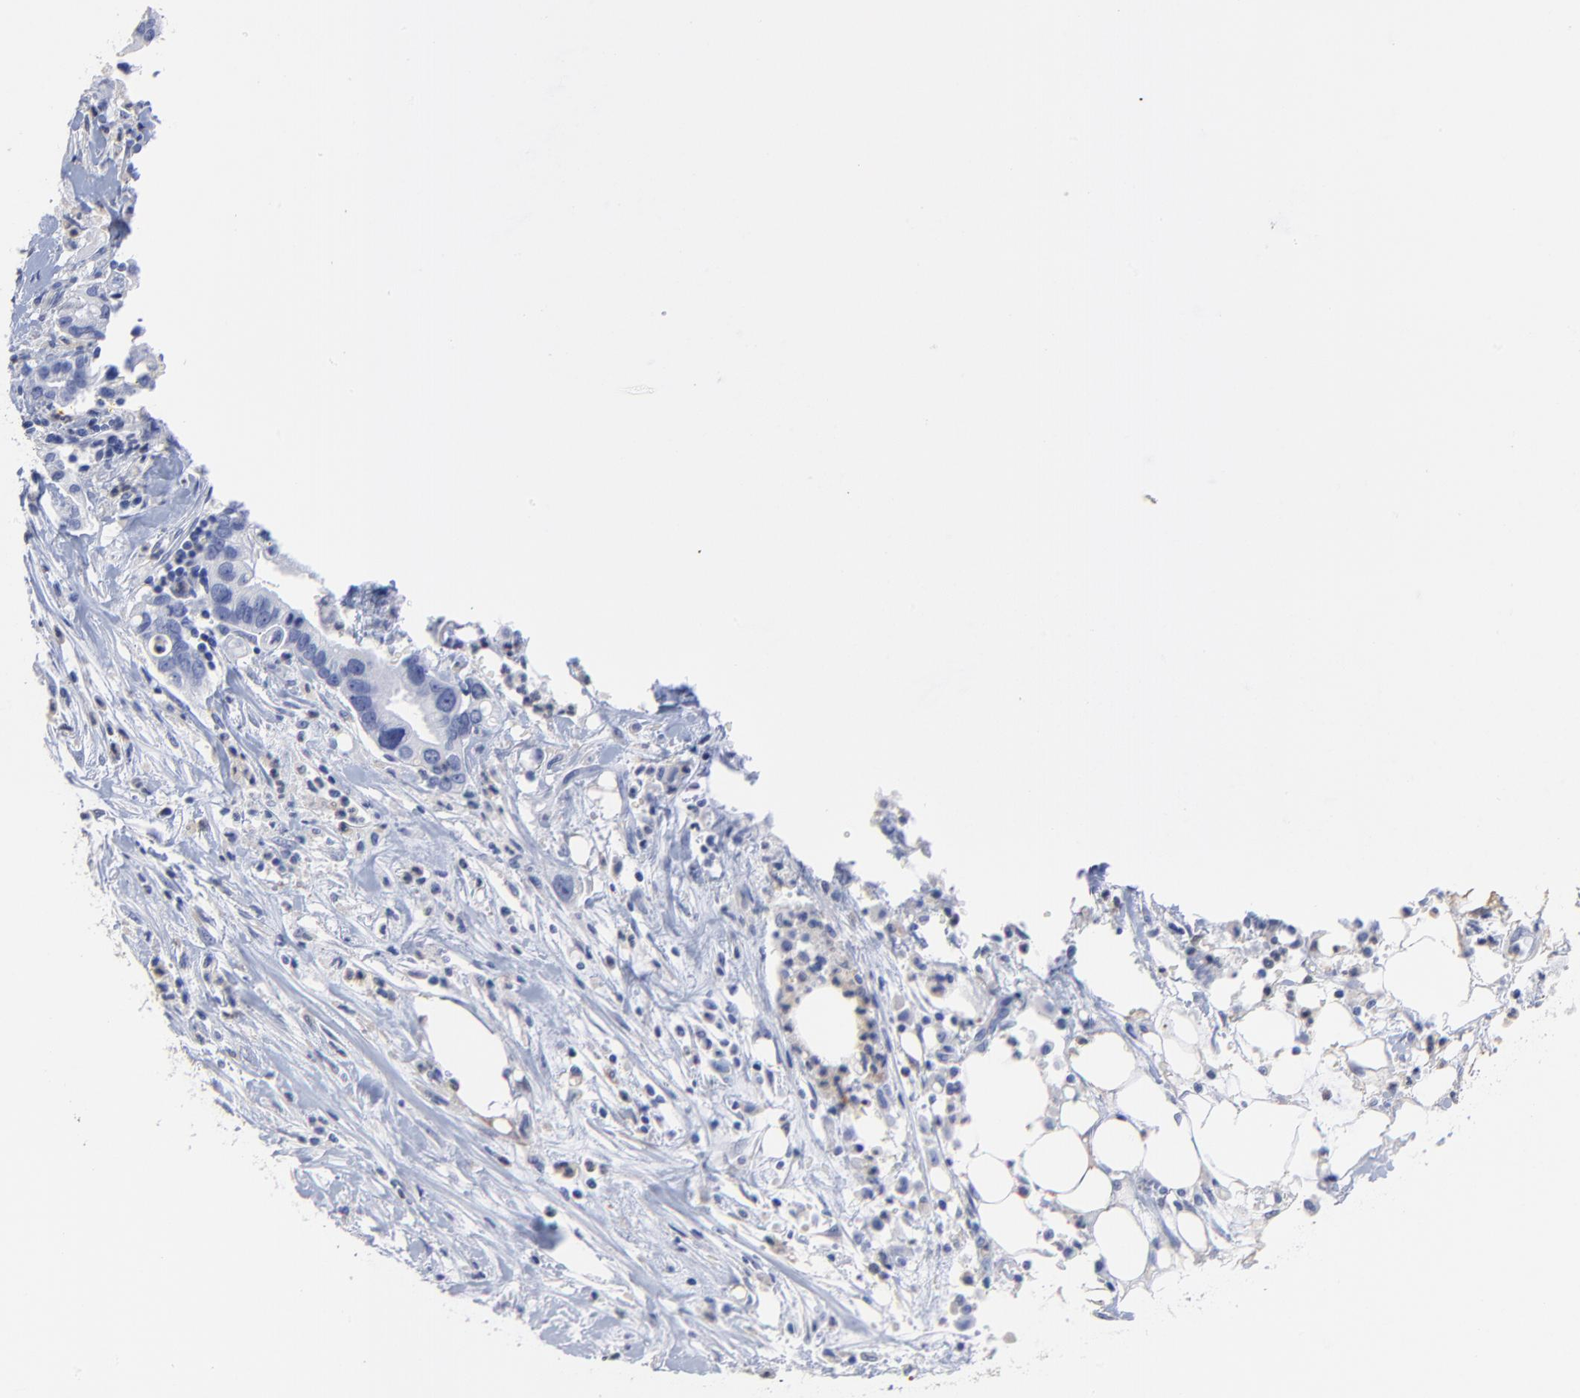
{"staining": {"intensity": "negative", "quantity": "none", "location": "none"}, "tissue": "pancreatic cancer", "cell_type": "Tumor cells", "image_type": "cancer", "snomed": [{"axis": "morphology", "description": "Adenocarcinoma, NOS"}, {"axis": "topography", "description": "Pancreas"}], "caption": "Tumor cells are negative for protein expression in human pancreatic cancer (adenocarcinoma). (Brightfield microscopy of DAB immunohistochemistry at high magnification).", "gene": "SMARCA1", "patient": {"sex": "male", "age": 70}}